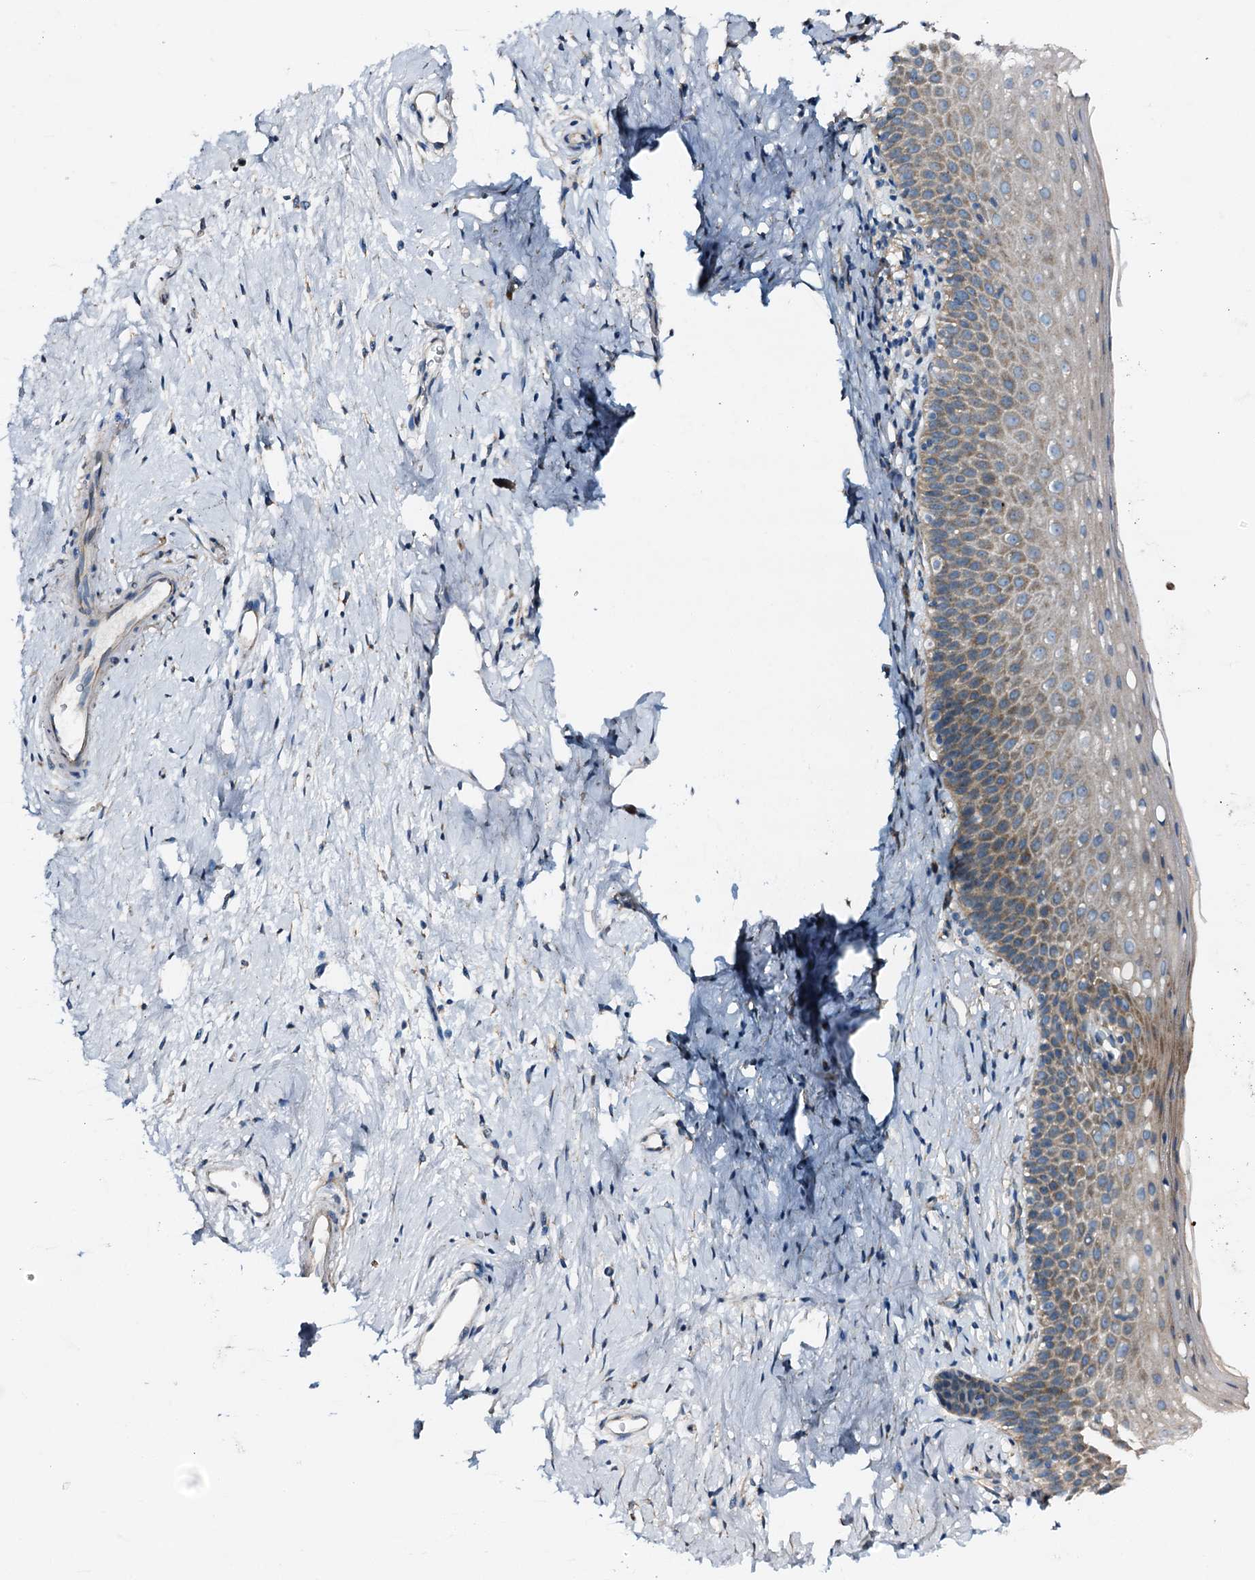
{"staining": {"intensity": "moderate", "quantity": "<25%", "location": "cytoplasmic/membranous"}, "tissue": "cervix", "cell_type": "Glandular cells", "image_type": "normal", "snomed": [{"axis": "morphology", "description": "Normal tissue, NOS"}, {"axis": "topography", "description": "Cervix"}], "caption": "A brown stain labels moderate cytoplasmic/membranous staining of a protein in glandular cells of unremarkable cervix. (Stains: DAB (3,3'-diaminobenzidine) in brown, nuclei in blue, Microscopy: brightfield microscopy at high magnification).", "gene": "STARD13", "patient": {"sex": "female", "age": 36}}